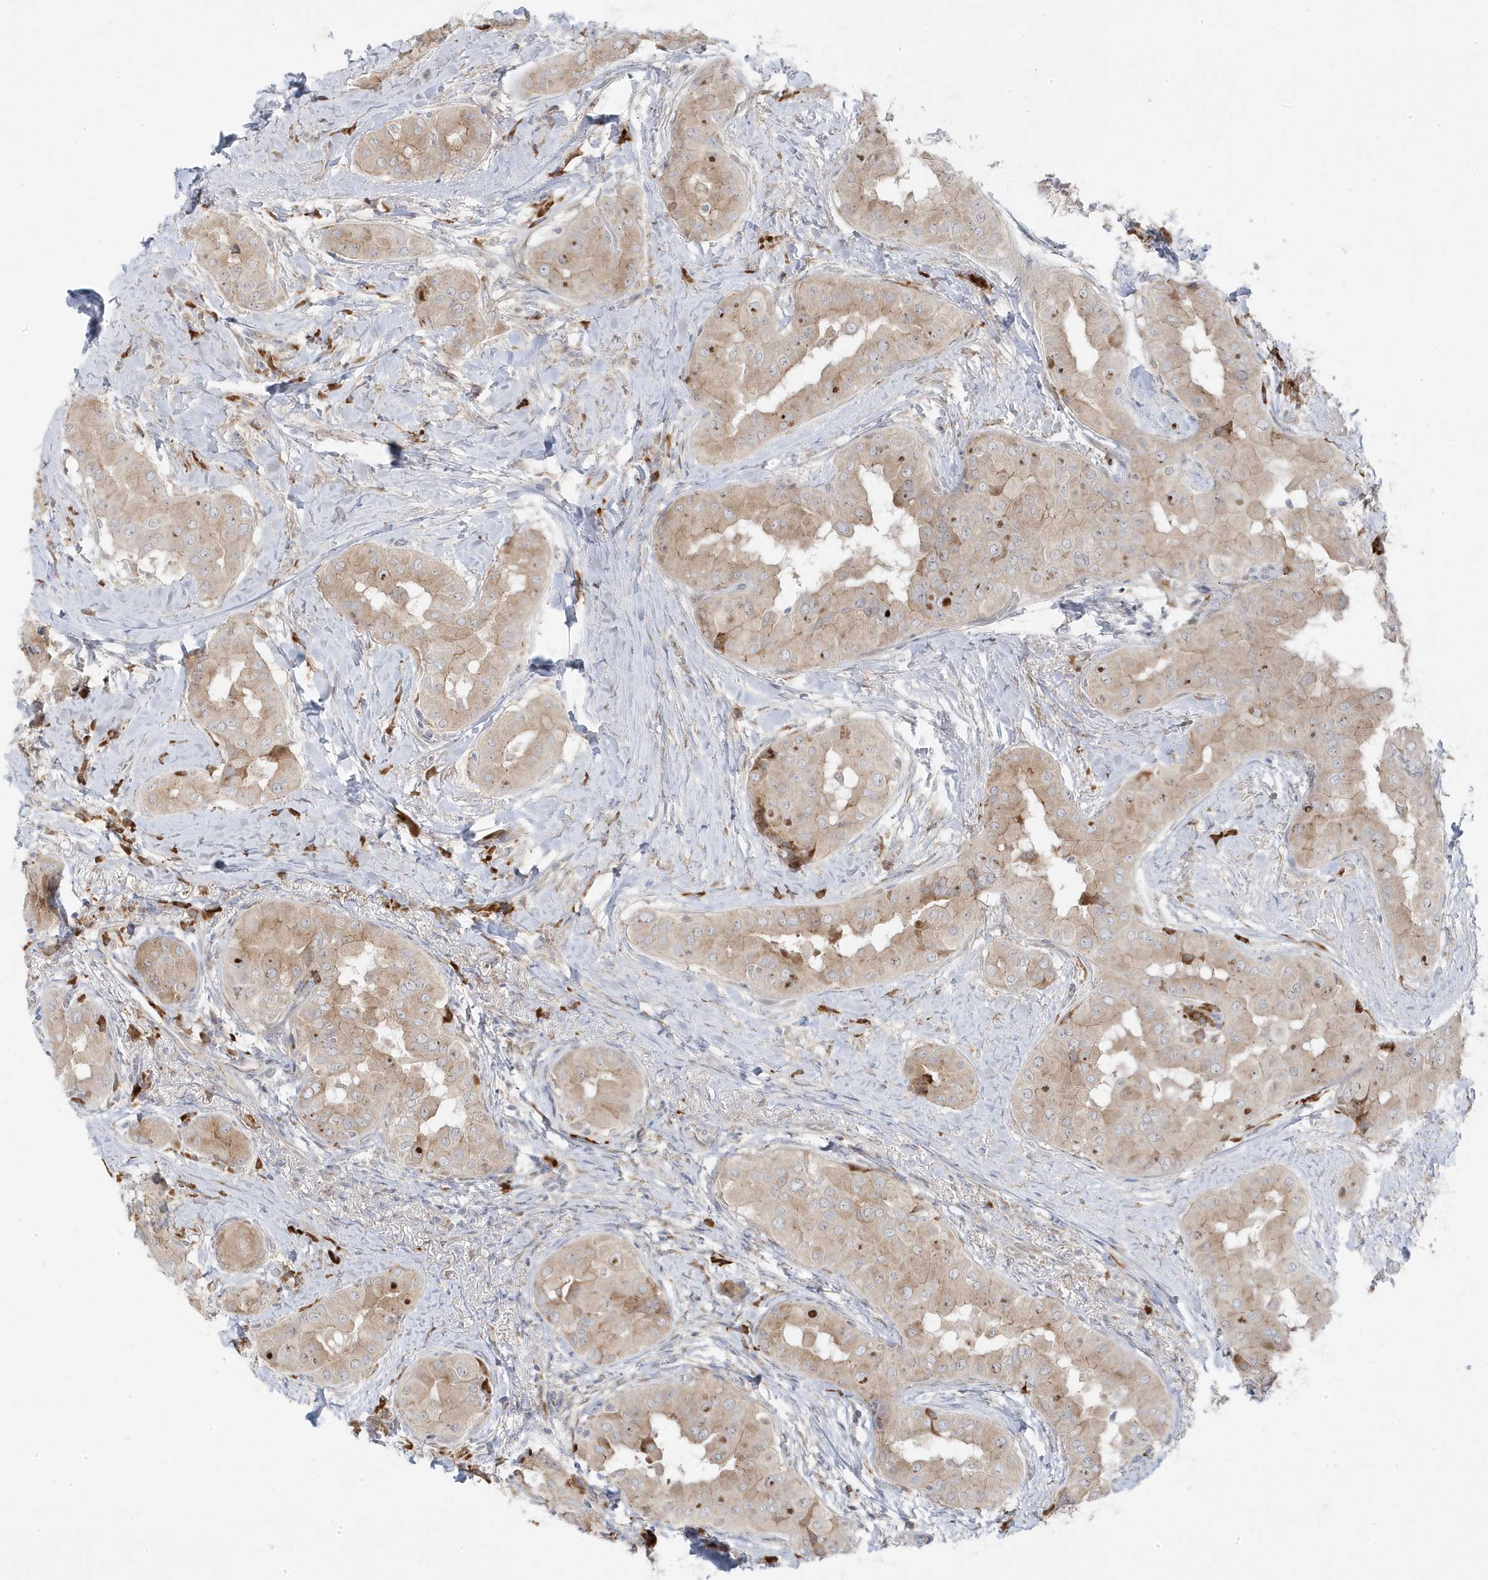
{"staining": {"intensity": "moderate", "quantity": ">75%", "location": "cytoplasmic/membranous"}, "tissue": "thyroid cancer", "cell_type": "Tumor cells", "image_type": "cancer", "snomed": [{"axis": "morphology", "description": "Papillary adenocarcinoma, NOS"}, {"axis": "topography", "description": "Thyroid gland"}], "caption": "Thyroid cancer stained for a protein shows moderate cytoplasmic/membranous positivity in tumor cells. (brown staining indicates protein expression, while blue staining denotes nuclei).", "gene": "ZNF654", "patient": {"sex": "male", "age": 33}}